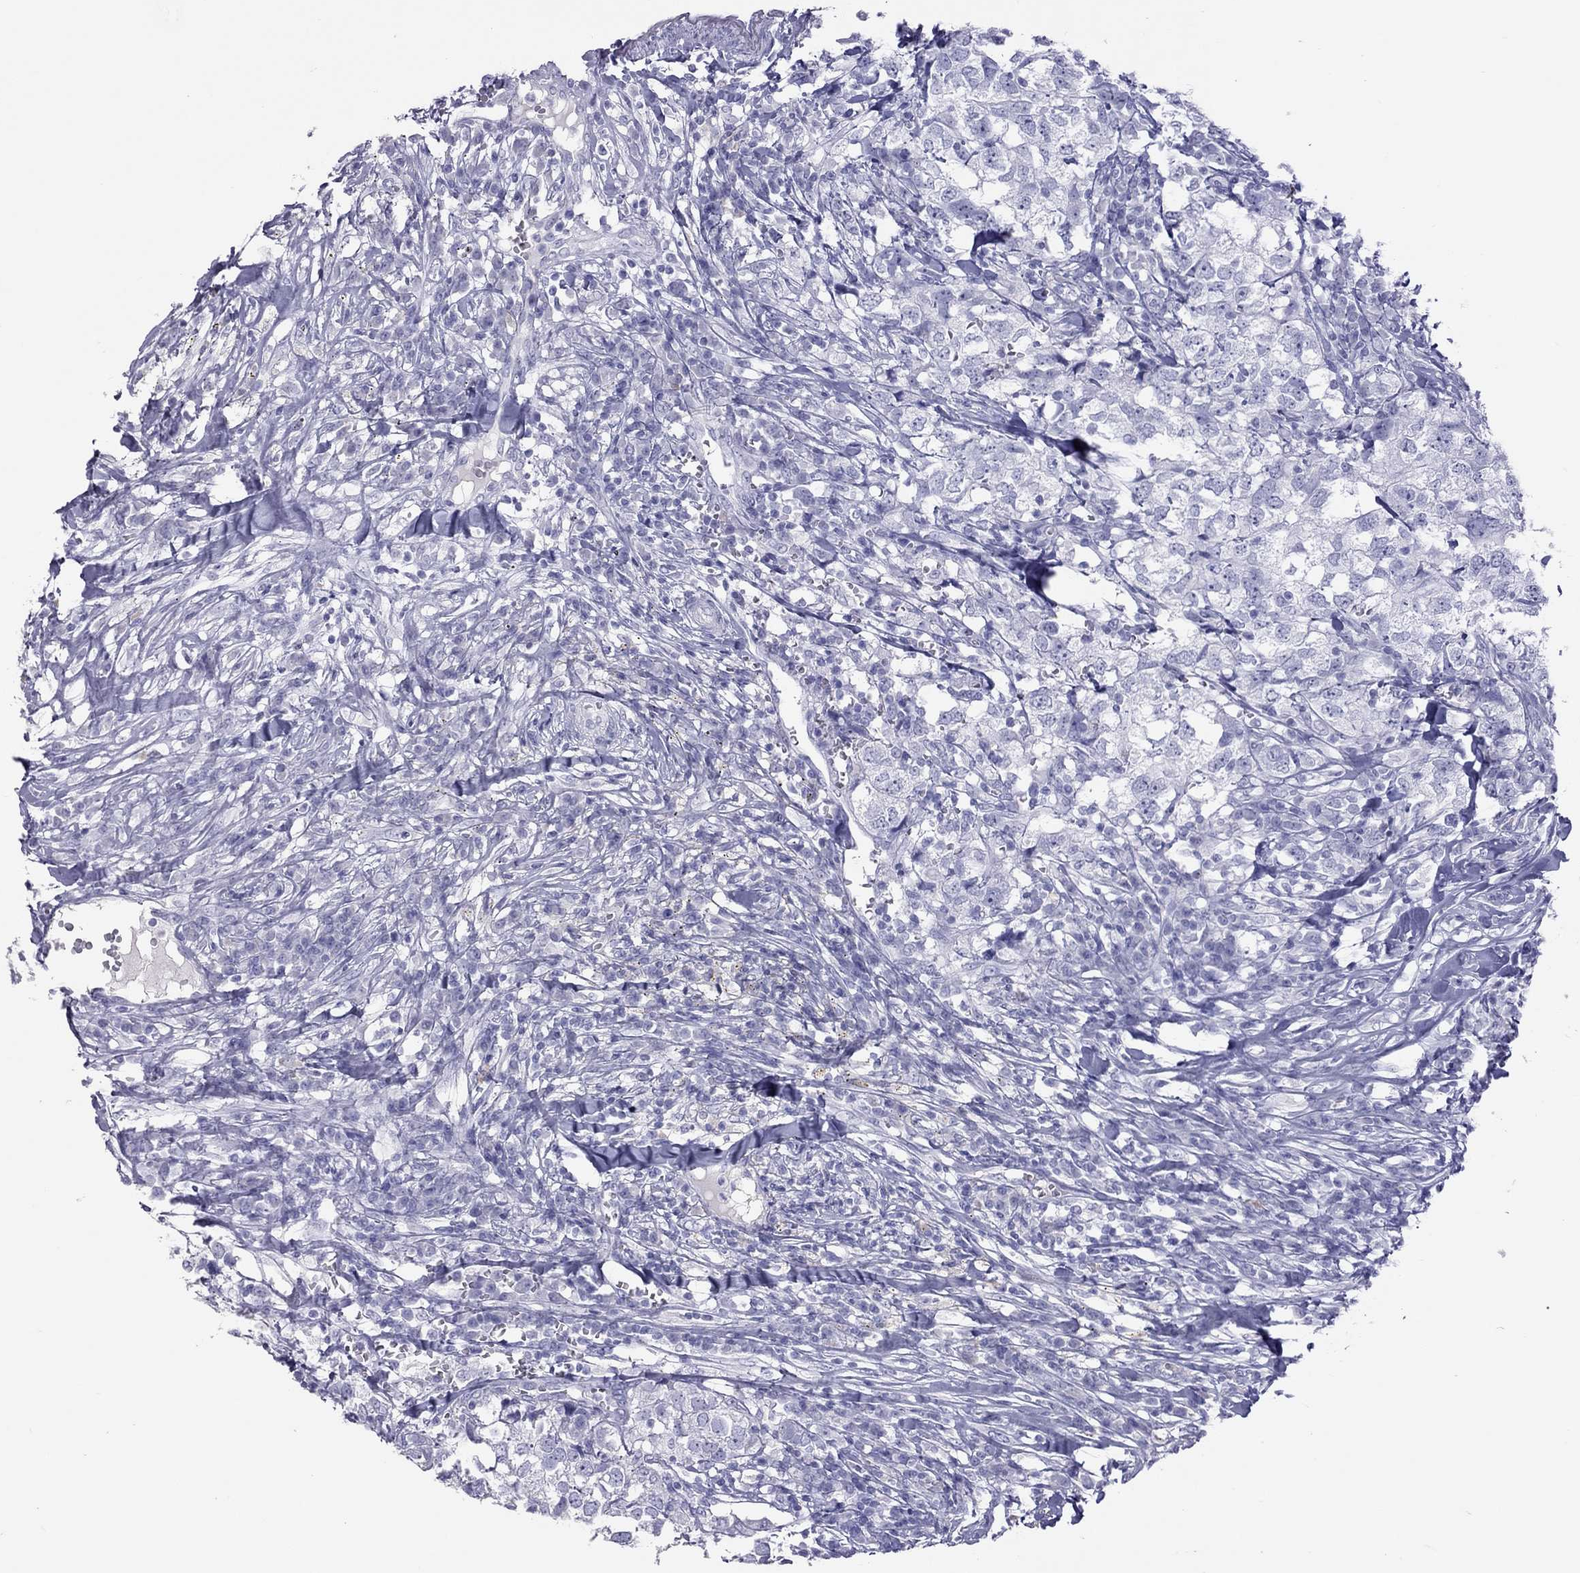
{"staining": {"intensity": "negative", "quantity": "none", "location": "none"}, "tissue": "breast cancer", "cell_type": "Tumor cells", "image_type": "cancer", "snomed": [{"axis": "morphology", "description": "Duct carcinoma"}, {"axis": "topography", "description": "Breast"}], "caption": "High magnification brightfield microscopy of intraductal carcinoma (breast) stained with DAB (3,3'-diaminobenzidine) (brown) and counterstained with hematoxylin (blue): tumor cells show no significant staining.", "gene": "STAG3", "patient": {"sex": "female", "age": 30}}